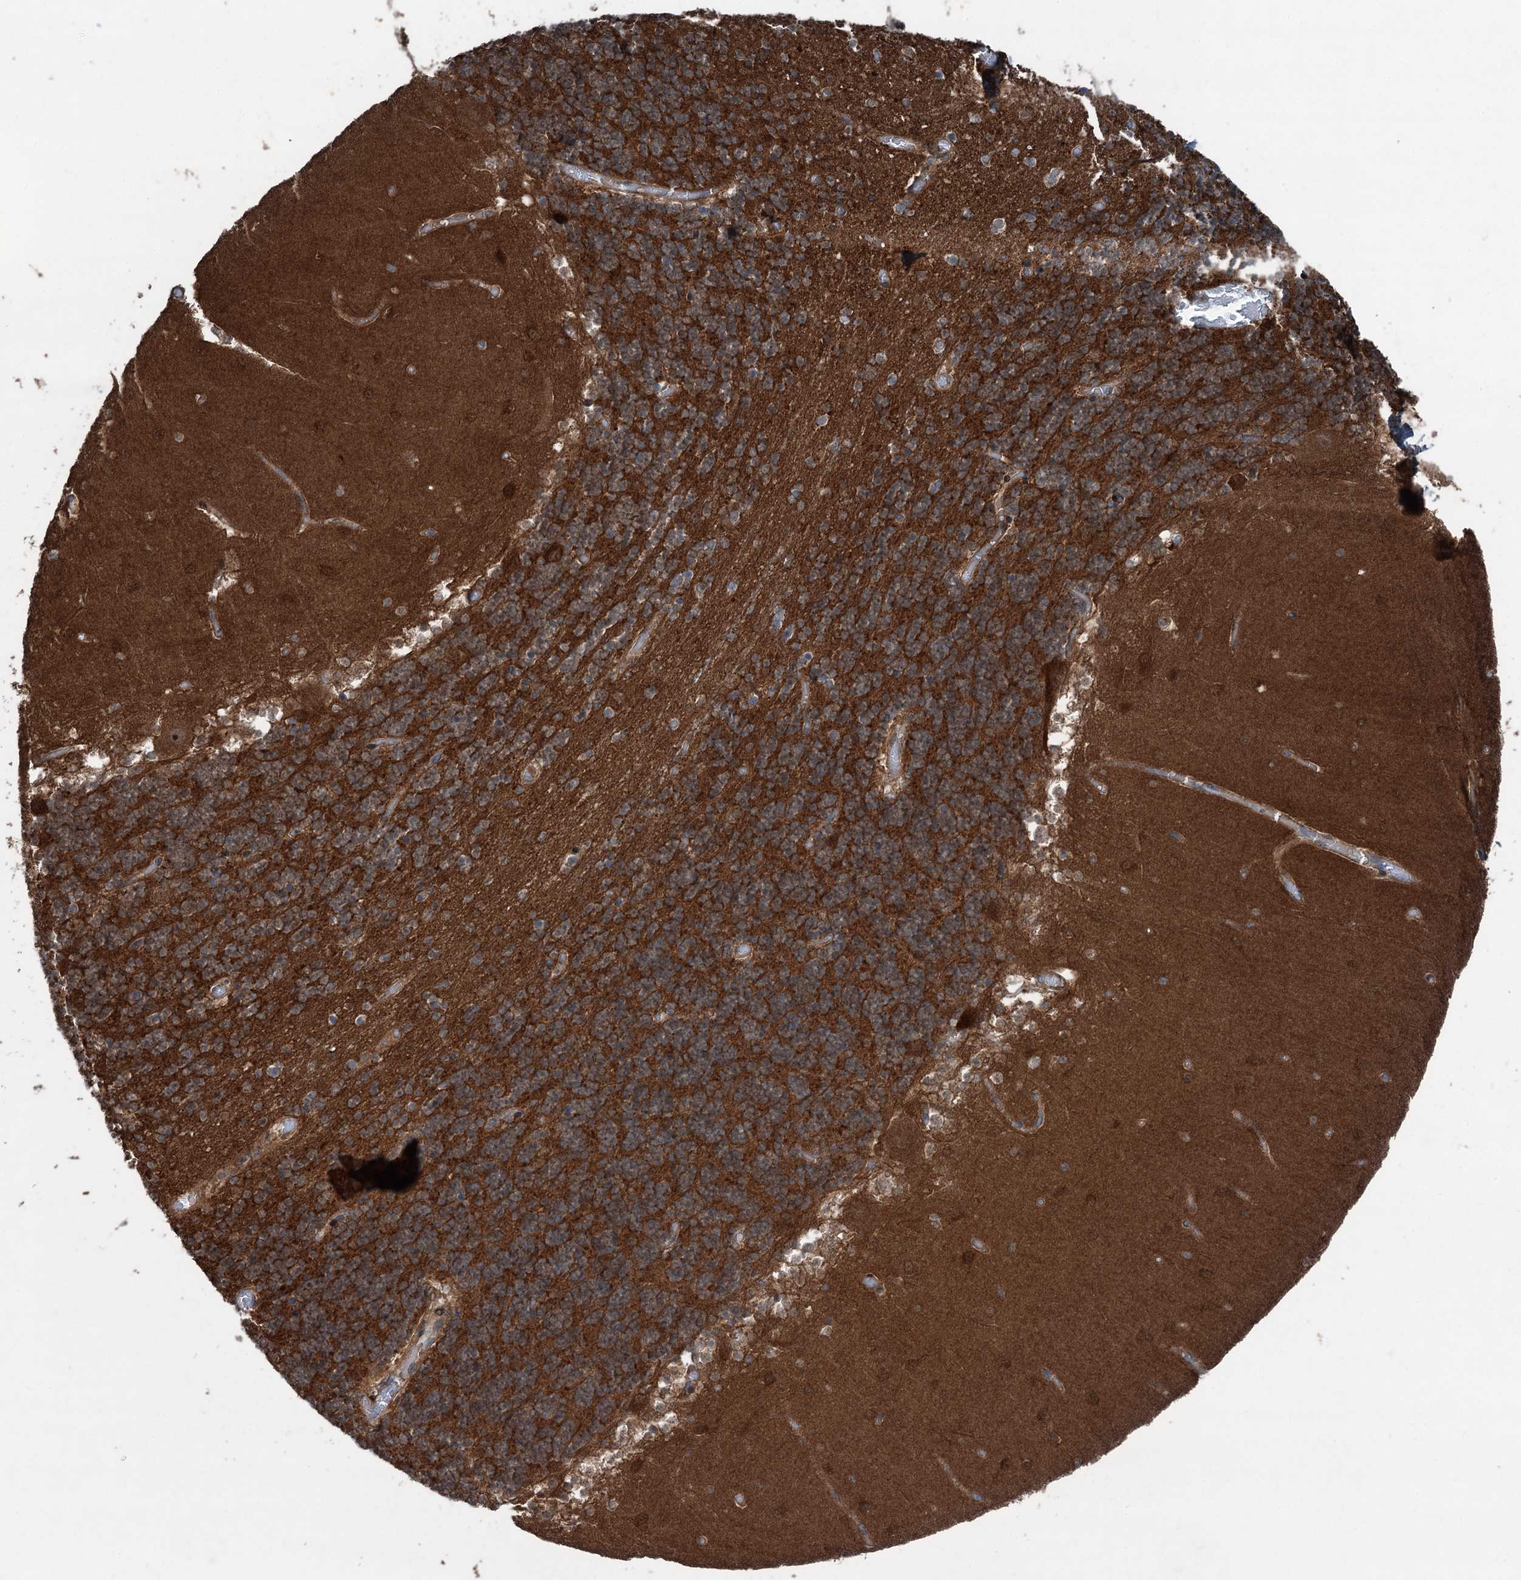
{"staining": {"intensity": "strong", "quantity": ">75%", "location": "cytoplasmic/membranous"}, "tissue": "cerebellum", "cell_type": "Cells in granular layer", "image_type": "normal", "snomed": [{"axis": "morphology", "description": "Normal tissue, NOS"}, {"axis": "topography", "description": "Cerebellum"}], "caption": "The histopathology image exhibits immunohistochemical staining of unremarkable cerebellum. There is strong cytoplasmic/membranous expression is appreciated in about >75% of cells in granular layer. The staining was performed using DAB (3,3'-diaminobenzidine), with brown indicating positive protein expression. Nuclei are stained blue with hematoxylin.", "gene": "ALAS1", "patient": {"sex": "female", "age": 28}}